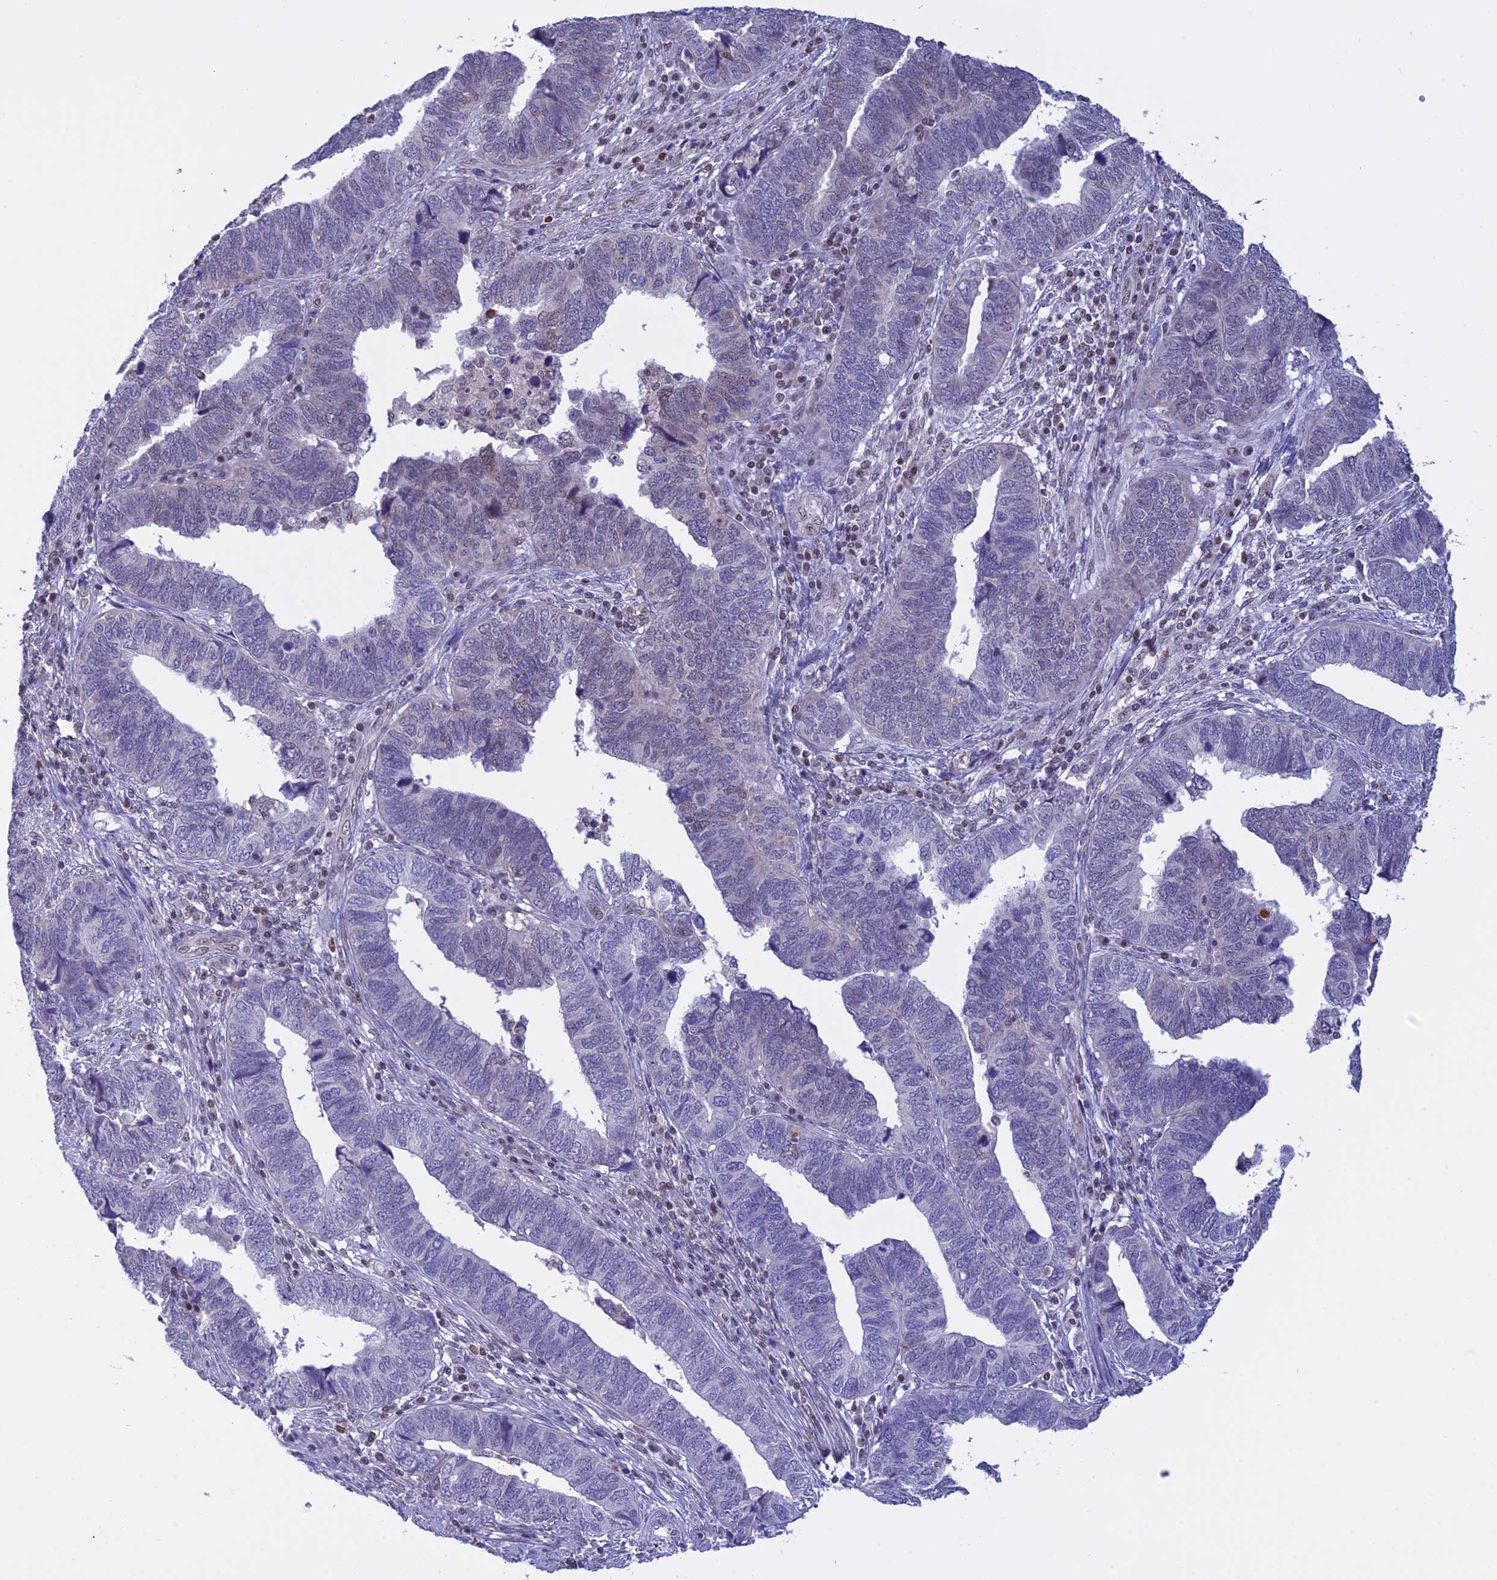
{"staining": {"intensity": "negative", "quantity": "none", "location": "none"}, "tissue": "endometrial cancer", "cell_type": "Tumor cells", "image_type": "cancer", "snomed": [{"axis": "morphology", "description": "Adenocarcinoma, NOS"}, {"axis": "topography", "description": "Endometrium"}], "caption": "A high-resolution micrograph shows IHC staining of endometrial adenocarcinoma, which reveals no significant expression in tumor cells.", "gene": "IZUMO2", "patient": {"sex": "female", "age": 79}}